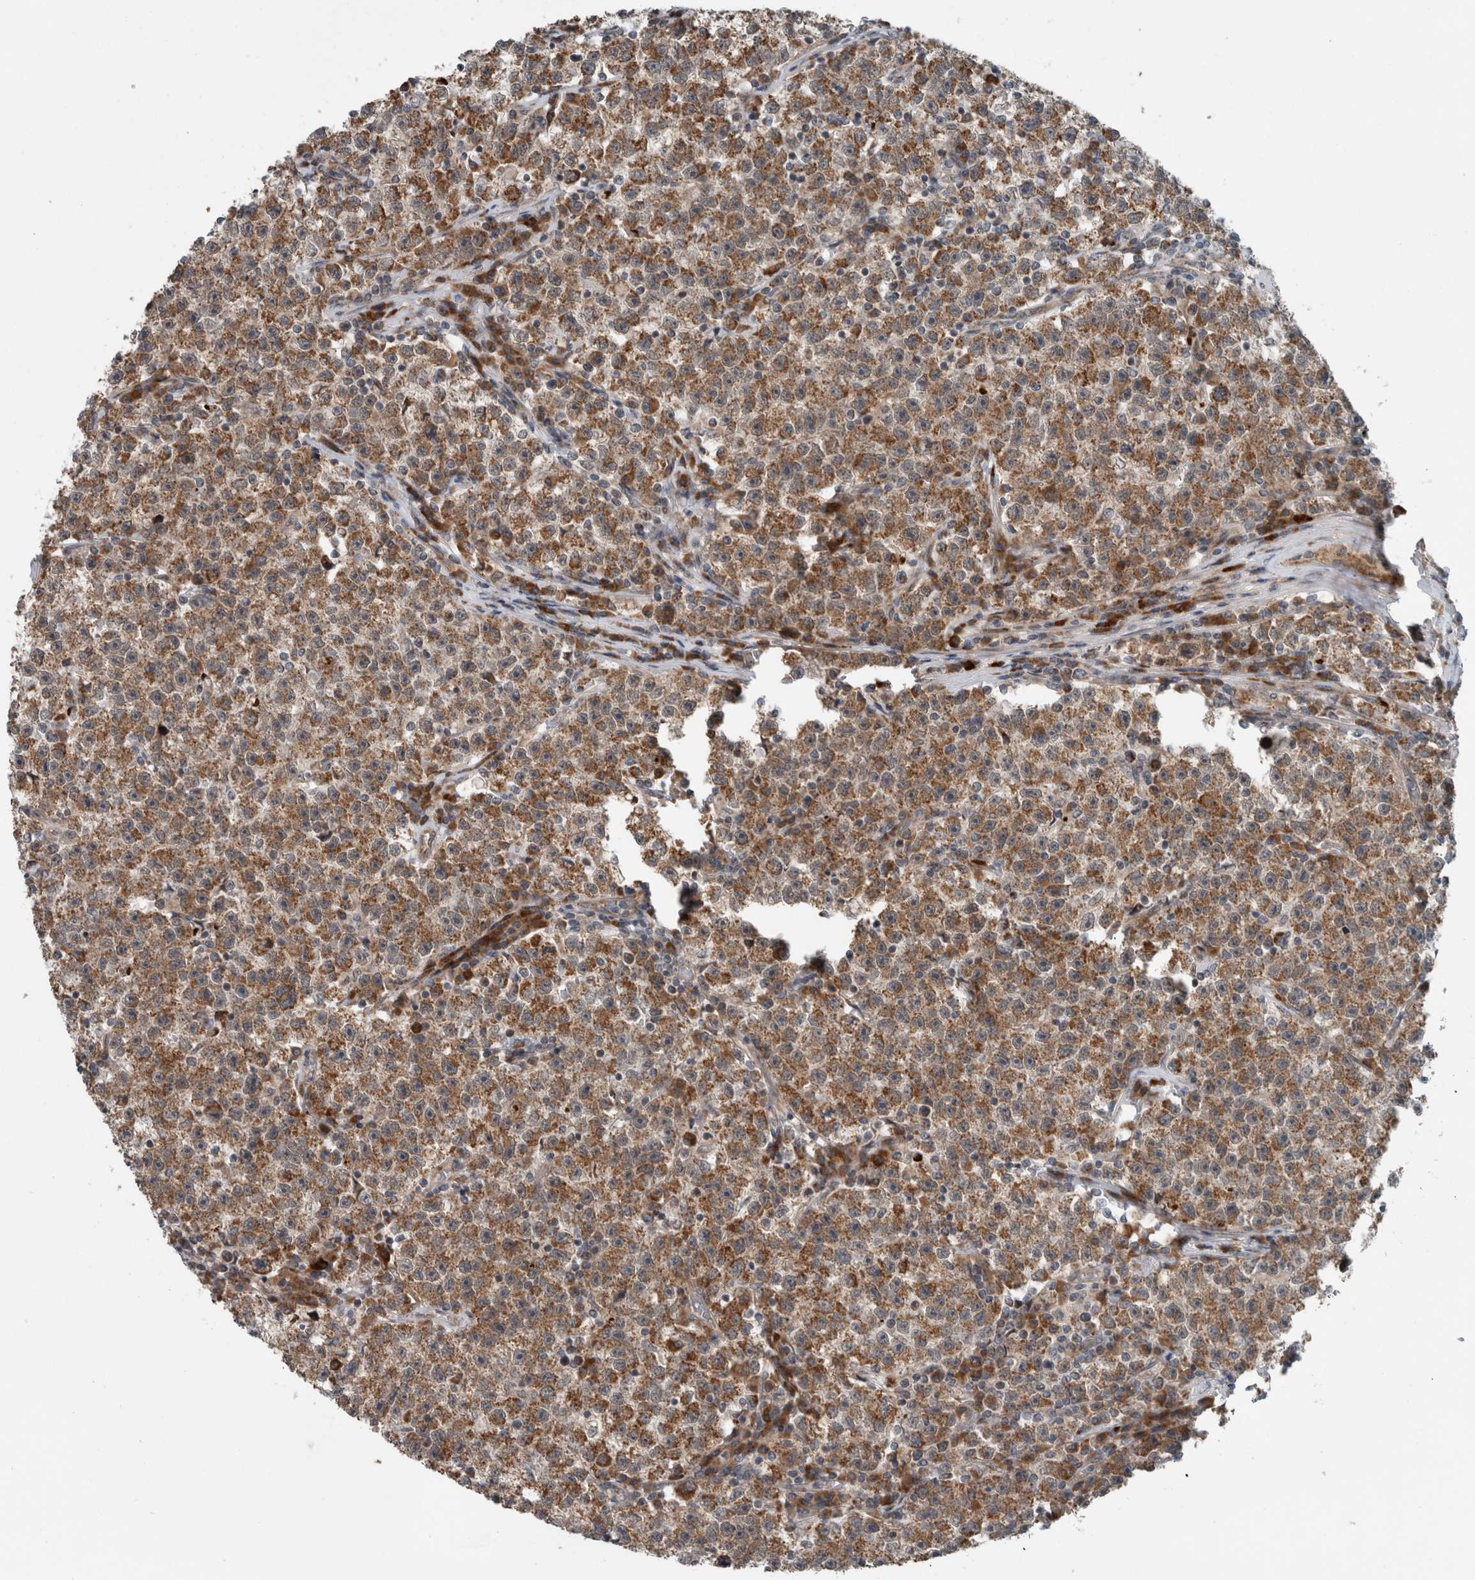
{"staining": {"intensity": "moderate", "quantity": ">75%", "location": "cytoplasmic/membranous"}, "tissue": "testis cancer", "cell_type": "Tumor cells", "image_type": "cancer", "snomed": [{"axis": "morphology", "description": "Seminoma, NOS"}, {"axis": "topography", "description": "Testis"}], "caption": "Protein expression analysis of human testis cancer (seminoma) reveals moderate cytoplasmic/membranous positivity in about >75% of tumor cells.", "gene": "GBA2", "patient": {"sex": "male", "age": 22}}